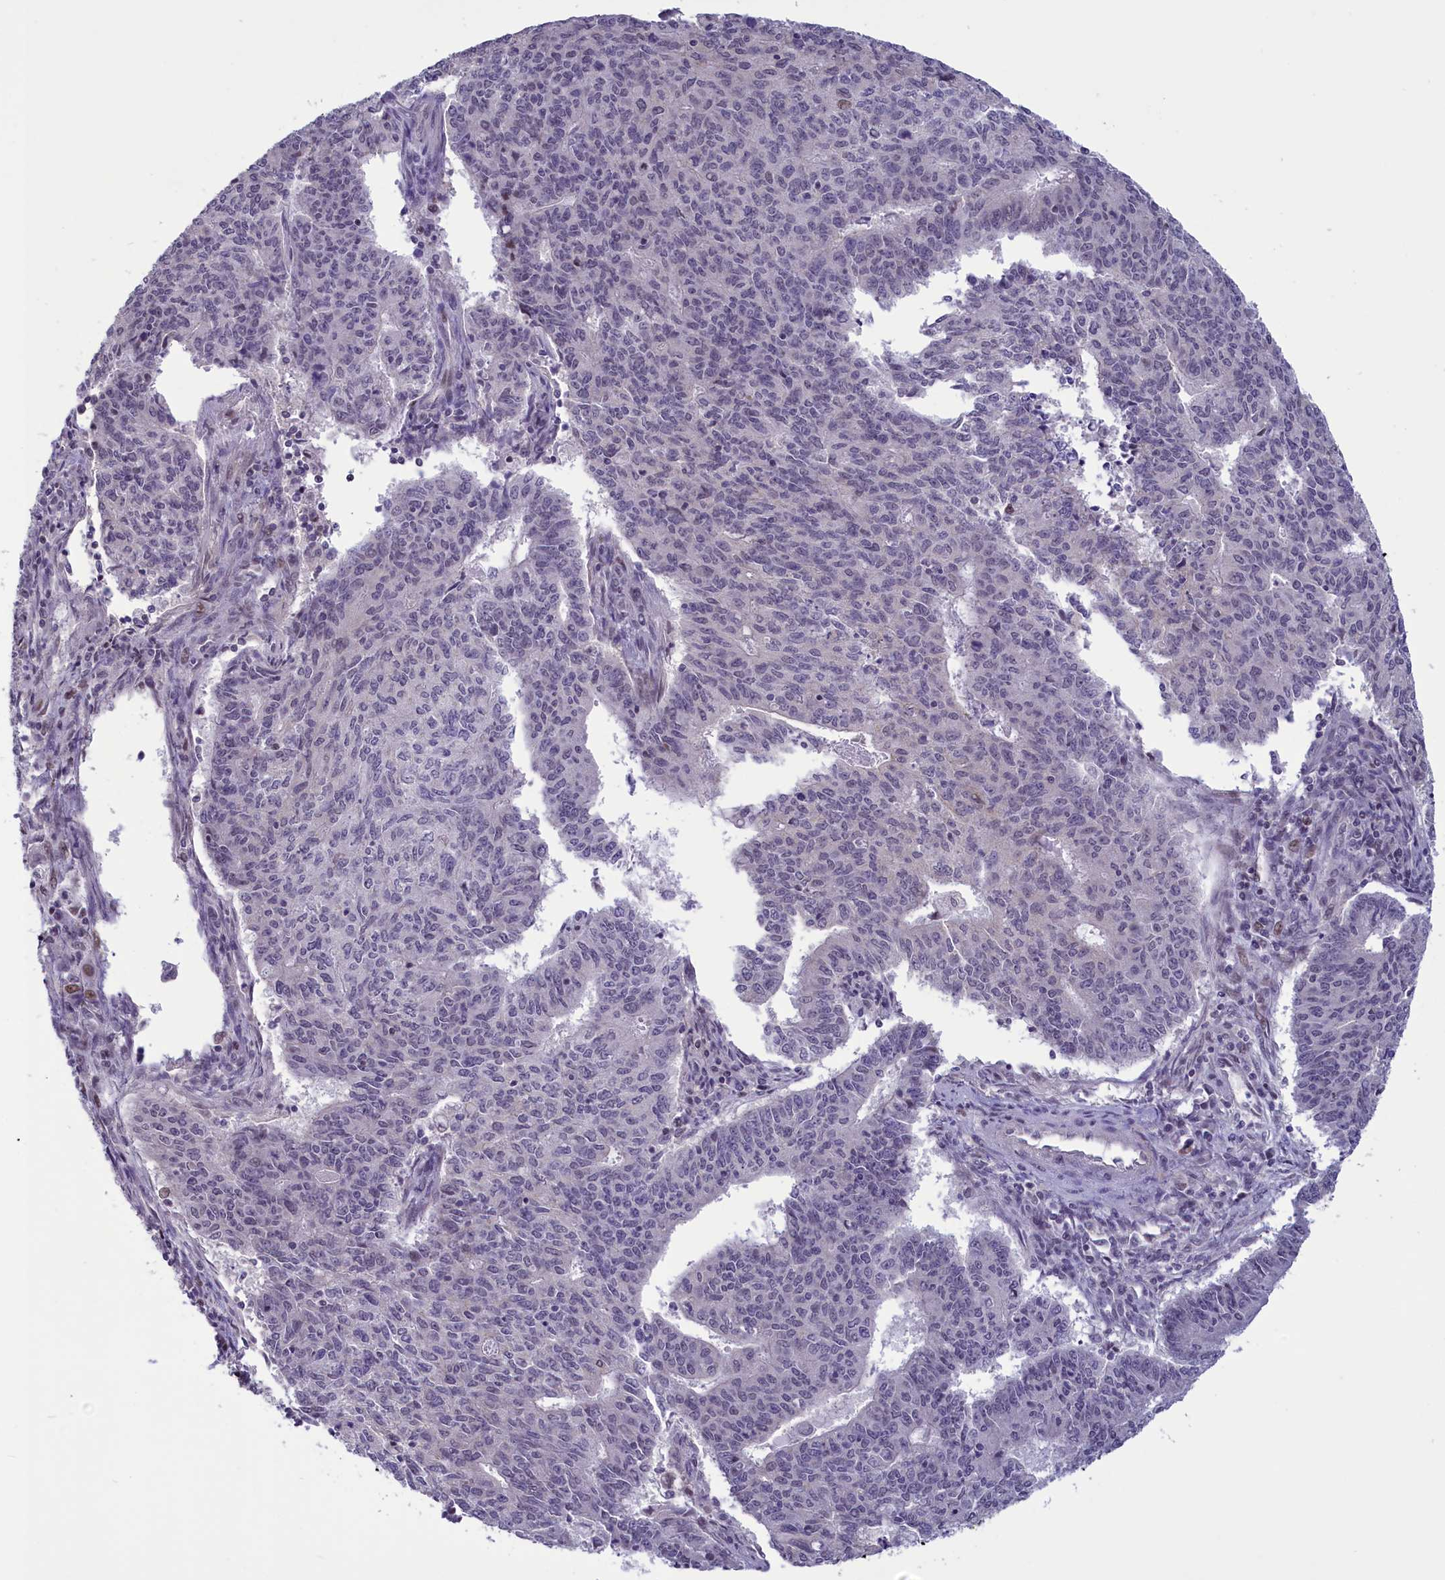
{"staining": {"intensity": "negative", "quantity": "none", "location": "none"}, "tissue": "endometrial cancer", "cell_type": "Tumor cells", "image_type": "cancer", "snomed": [{"axis": "morphology", "description": "Adenocarcinoma, NOS"}, {"axis": "topography", "description": "Endometrium"}], "caption": "DAB (3,3'-diaminobenzidine) immunohistochemical staining of human endometrial cancer (adenocarcinoma) displays no significant positivity in tumor cells.", "gene": "CORO2A", "patient": {"sex": "female", "age": 59}}